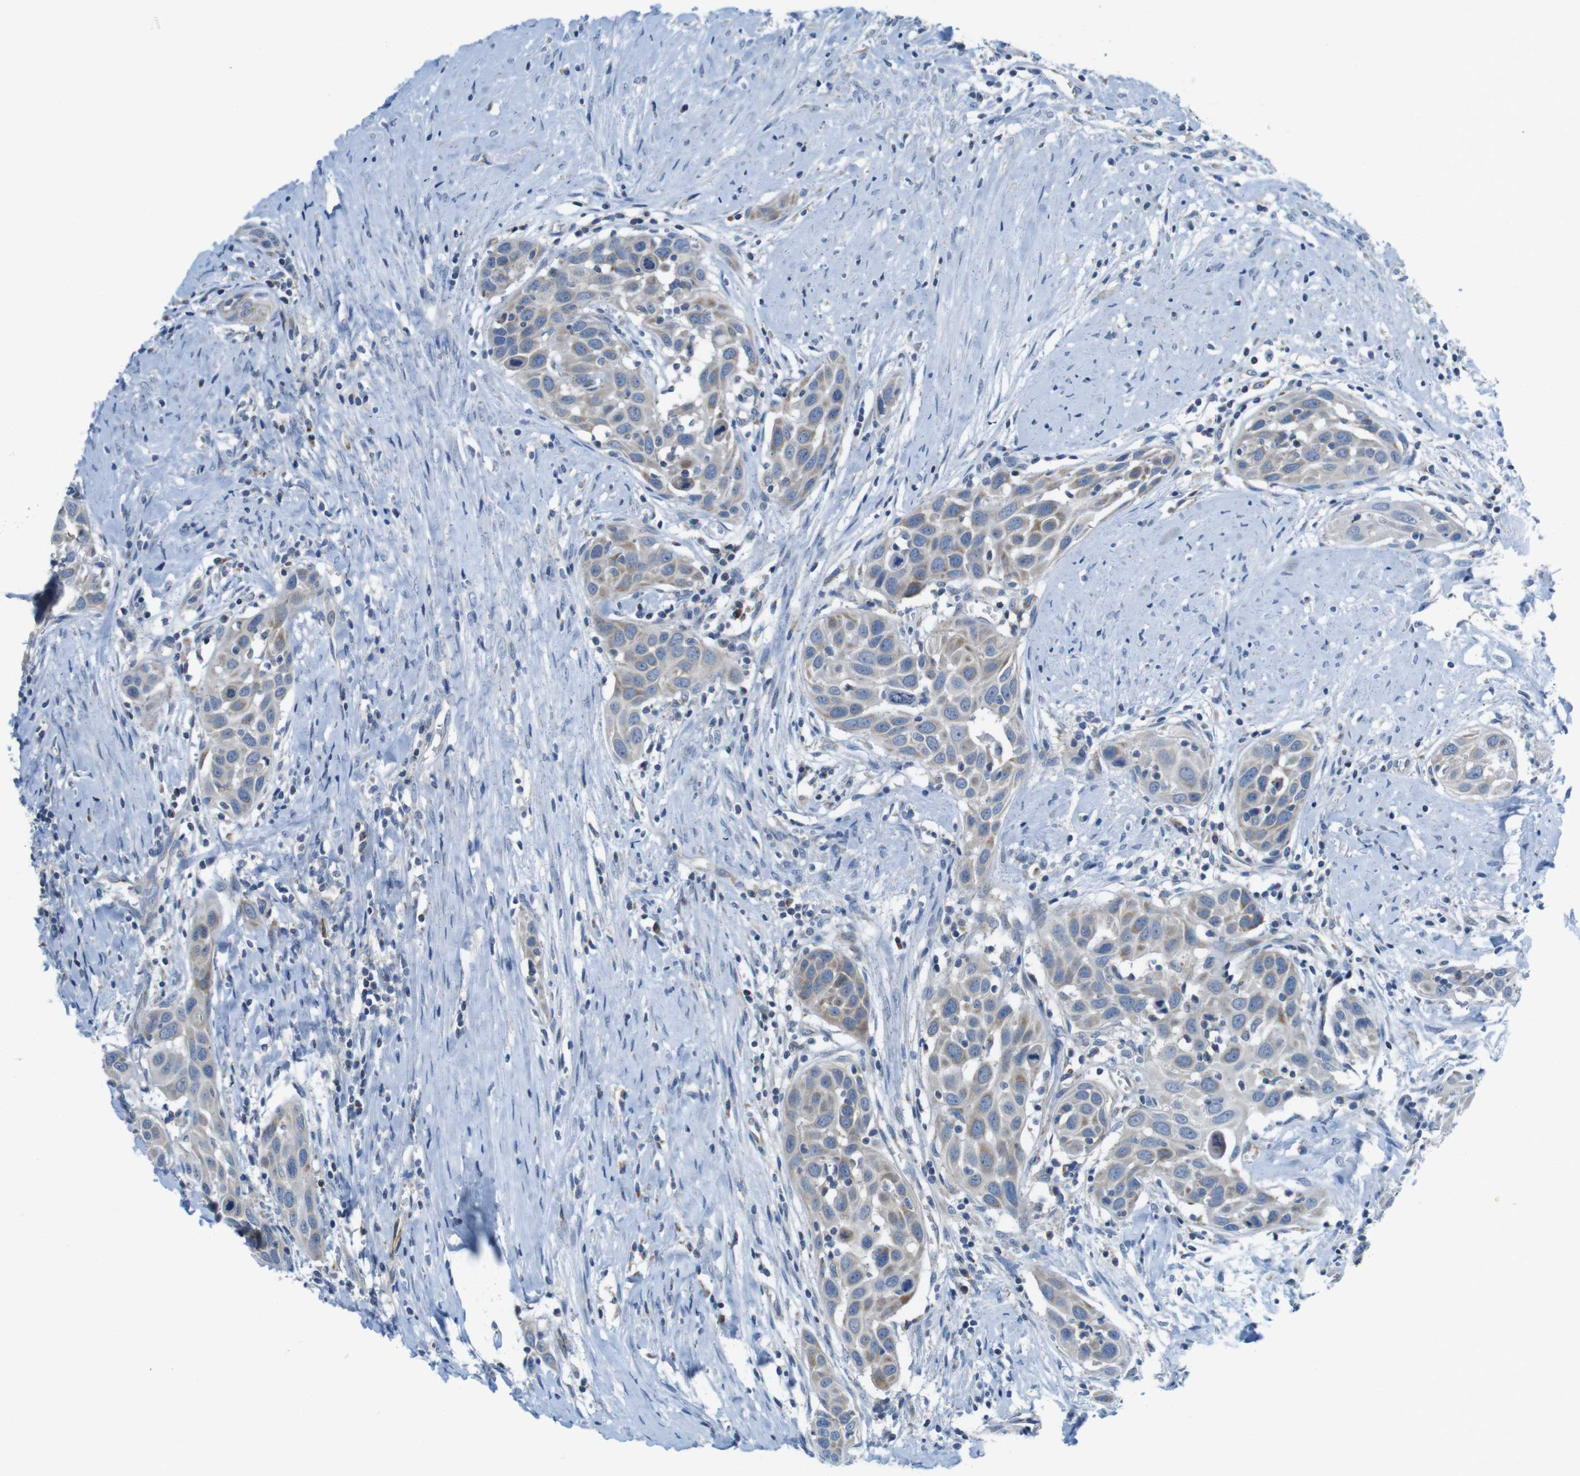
{"staining": {"intensity": "weak", "quantity": "25%-75%", "location": "cytoplasmic/membranous"}, "tissue": "head and neck cancer", "cell_type": "Tumor cells", "image_type": "cancer", "snomed": [{"axis": "morphology", "description": "Squamous cell carcinoma, NOS"}, {"axis": "topography", "description": "Oral tissue"}, {"axis": "topography", "description": "Head-Neck"}], "caption": "Protein staining of head and neck cancer (squamous cell carcinoma) tissue displays weak cytoplasmic/membranous staining in approximately 25%-75% of tumor cells.", "gene": "MARCHF1", "patient": {"sex": "female", "age": 50}}